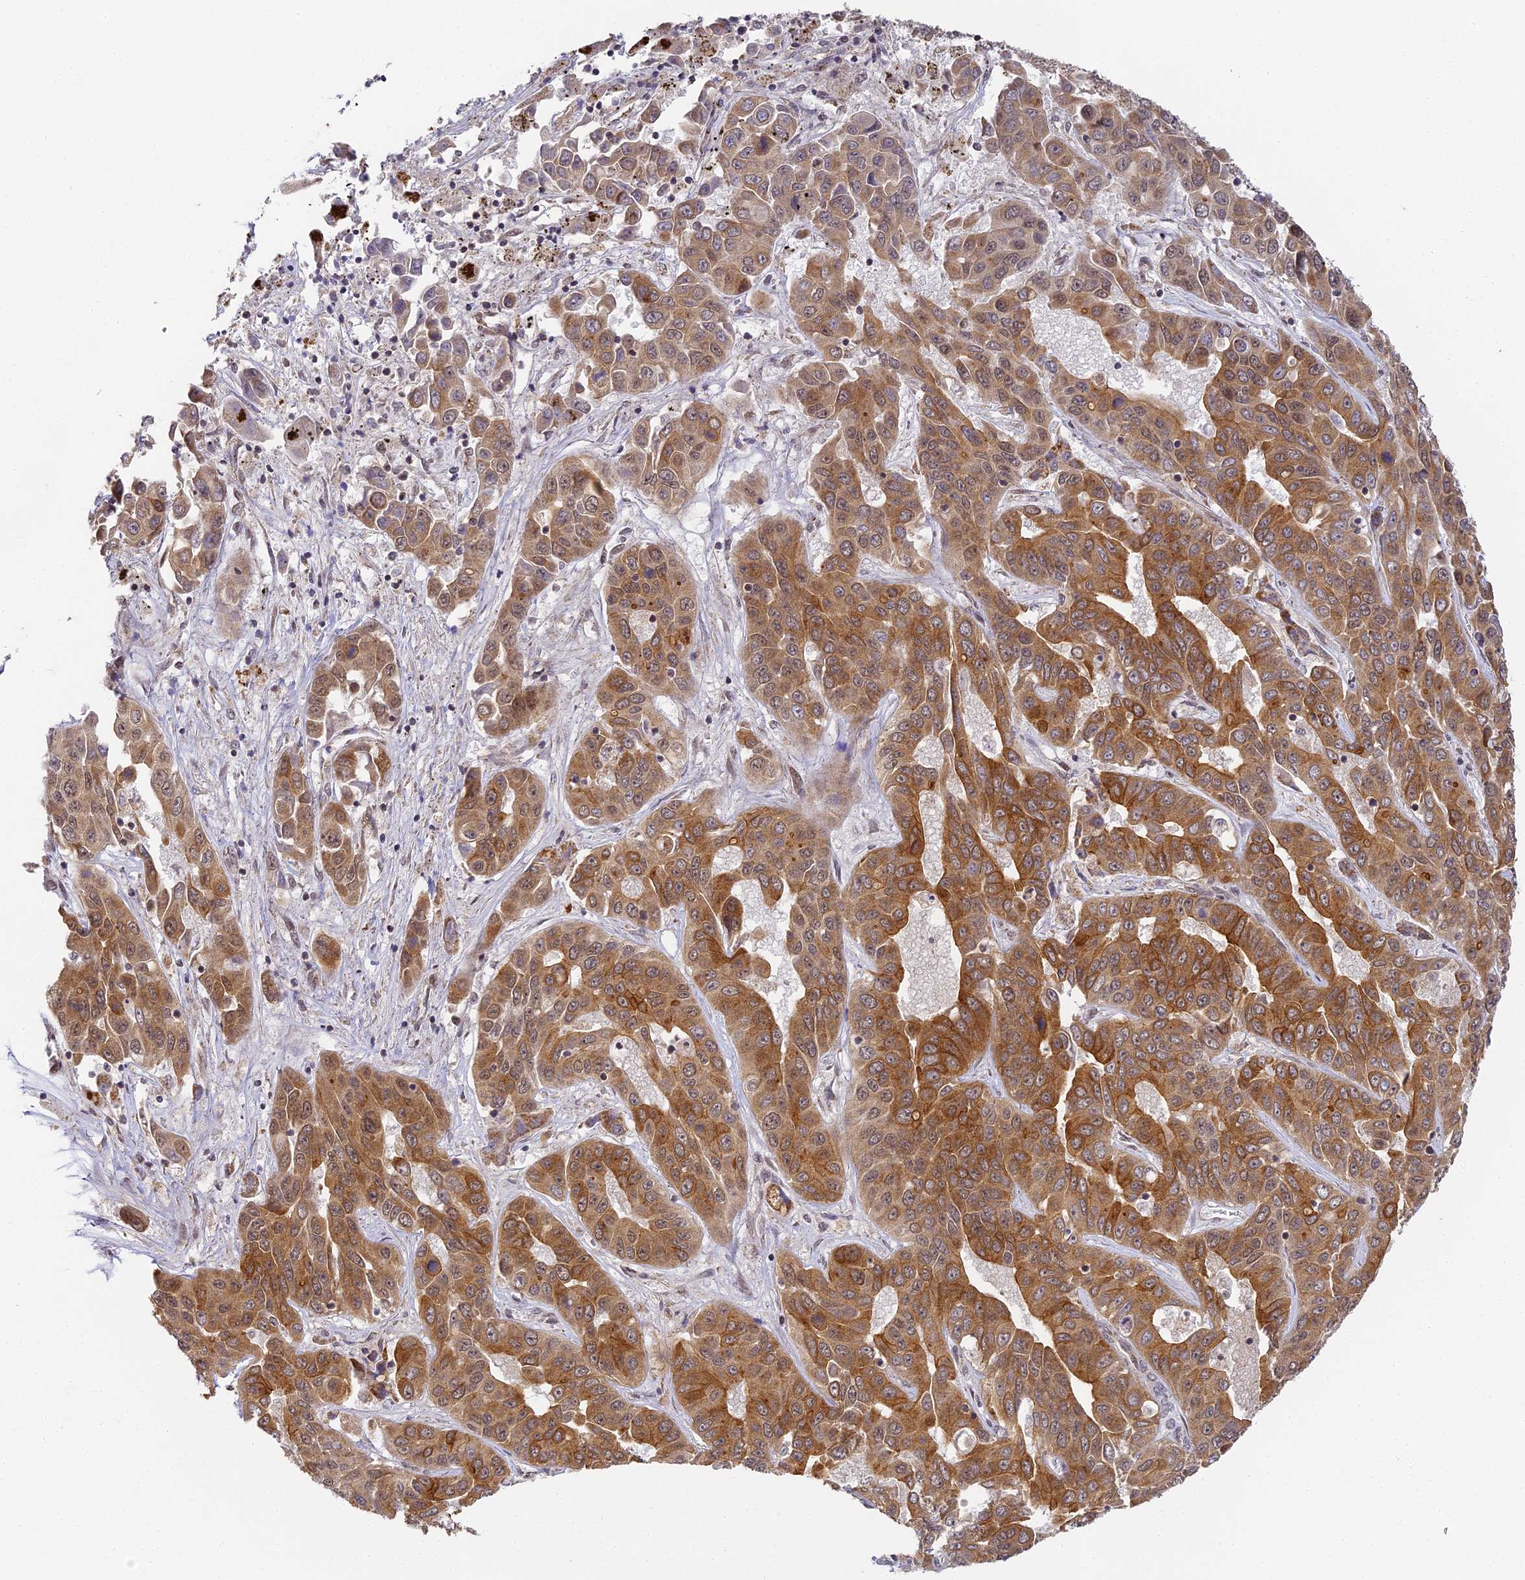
{"staining": {"intensity": "strong", "quantity": ">75%", "location": "cytoplasmic/membranous,nuclear"}, "tissue": "liver cancer", "cell_type": "Tumor cells", "image_type": "cancer", "snomed": [{"axis": "morphology", "description": "Cholangiocarcinoma"}, {"axis": "topography", "description": "Liver"}], "caption": "Liver cancer tissue reveals strong cytoplasmic/membranous and nuclear staining in about >75% of tumor cells", "gene": "DNAAF10", "patient": {"sex": "female", "age": 52}}